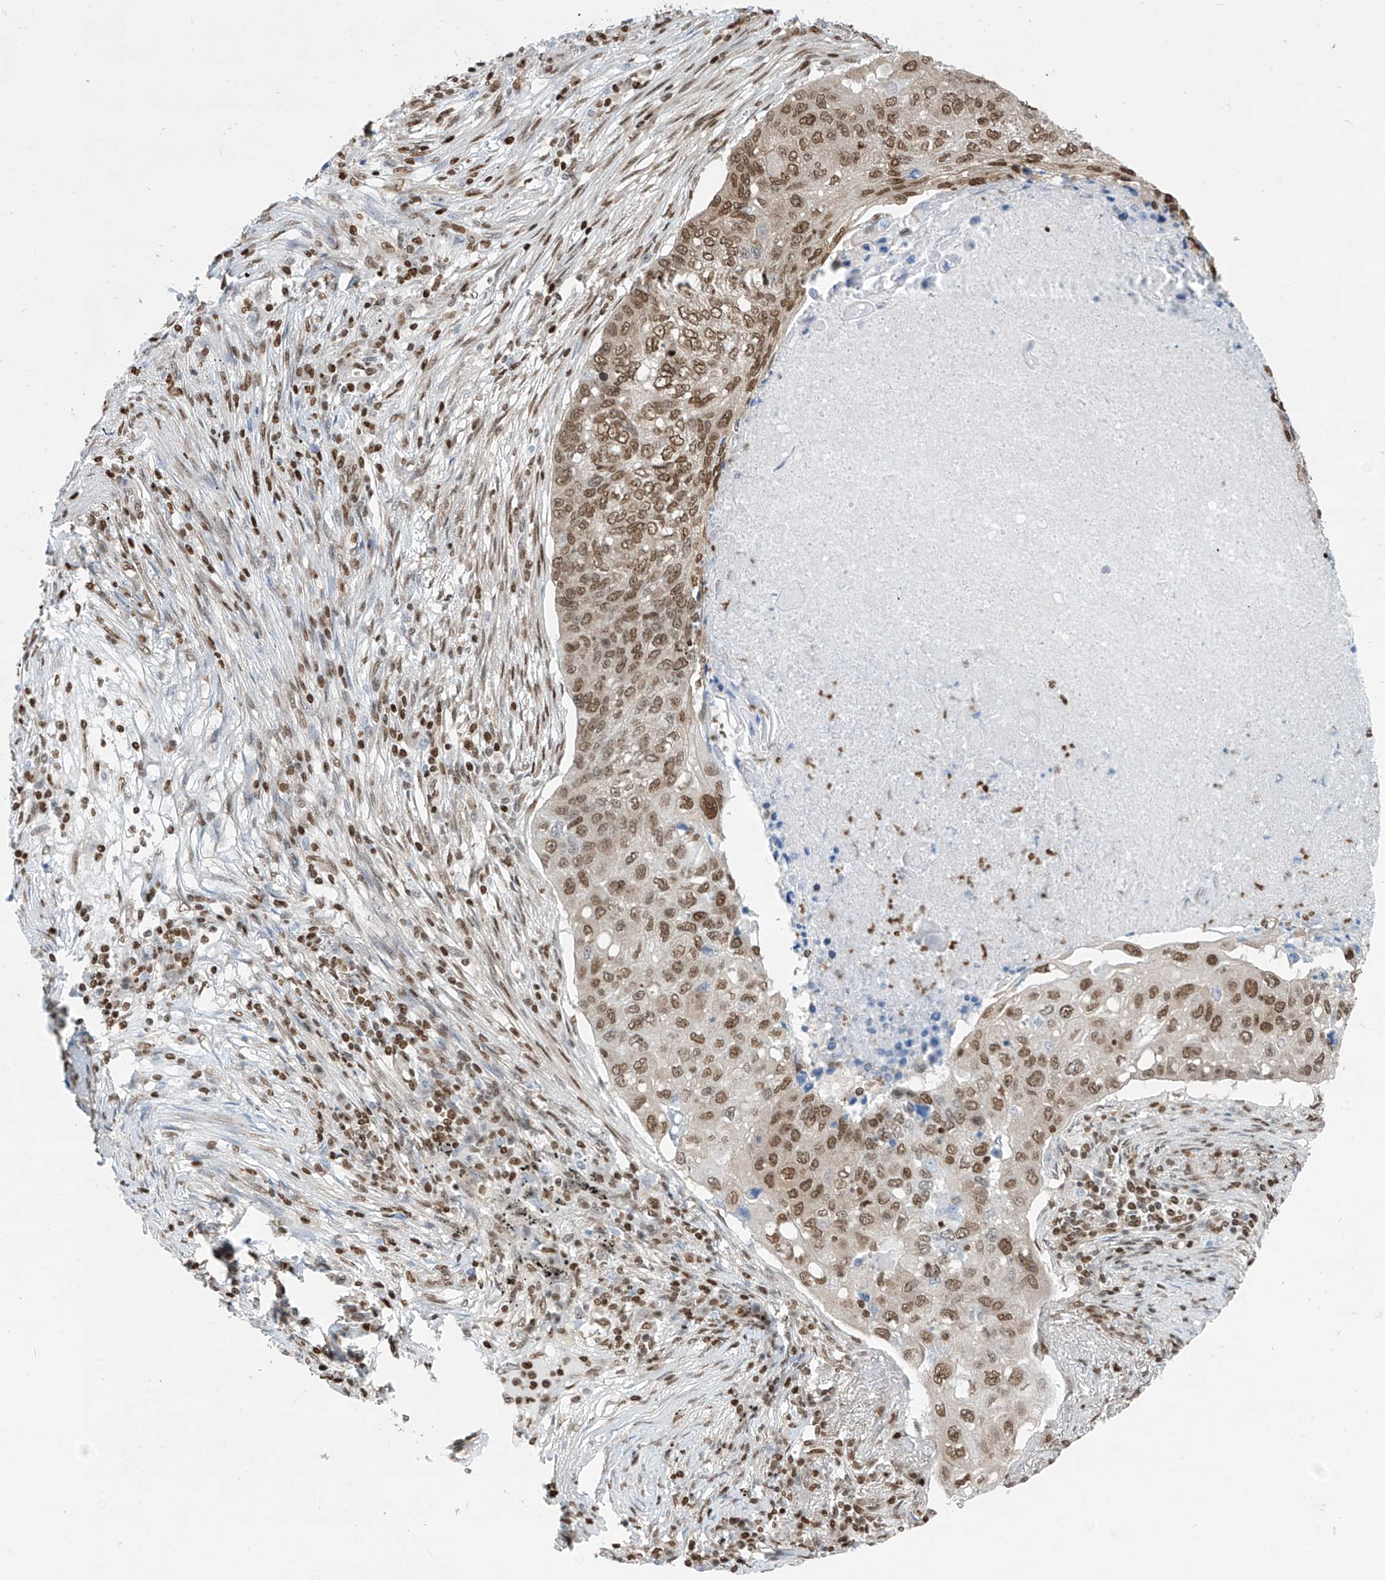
{"staining": {"intensity": "moderate", "quantity": ">75%", "location": "nuclear"}, "tissue": "lung cancer", "cell_type": "Tumor cells", "image_type": "cancer", "snomed": [{"axis": "morphology", "description": "Squamous cell carcinoma, NOS"}, {"axis": "topography", "description": "Lung"}], "caption": "IHC micrograph of human lung cancer (squamous cell carcinoma) stained for a protein (brown), which shows medium levels of moderate nuclear positivity in about >75% of tumor cells.", "gene": "SARNP", "patient": {"sex": "female", "age": 63}}